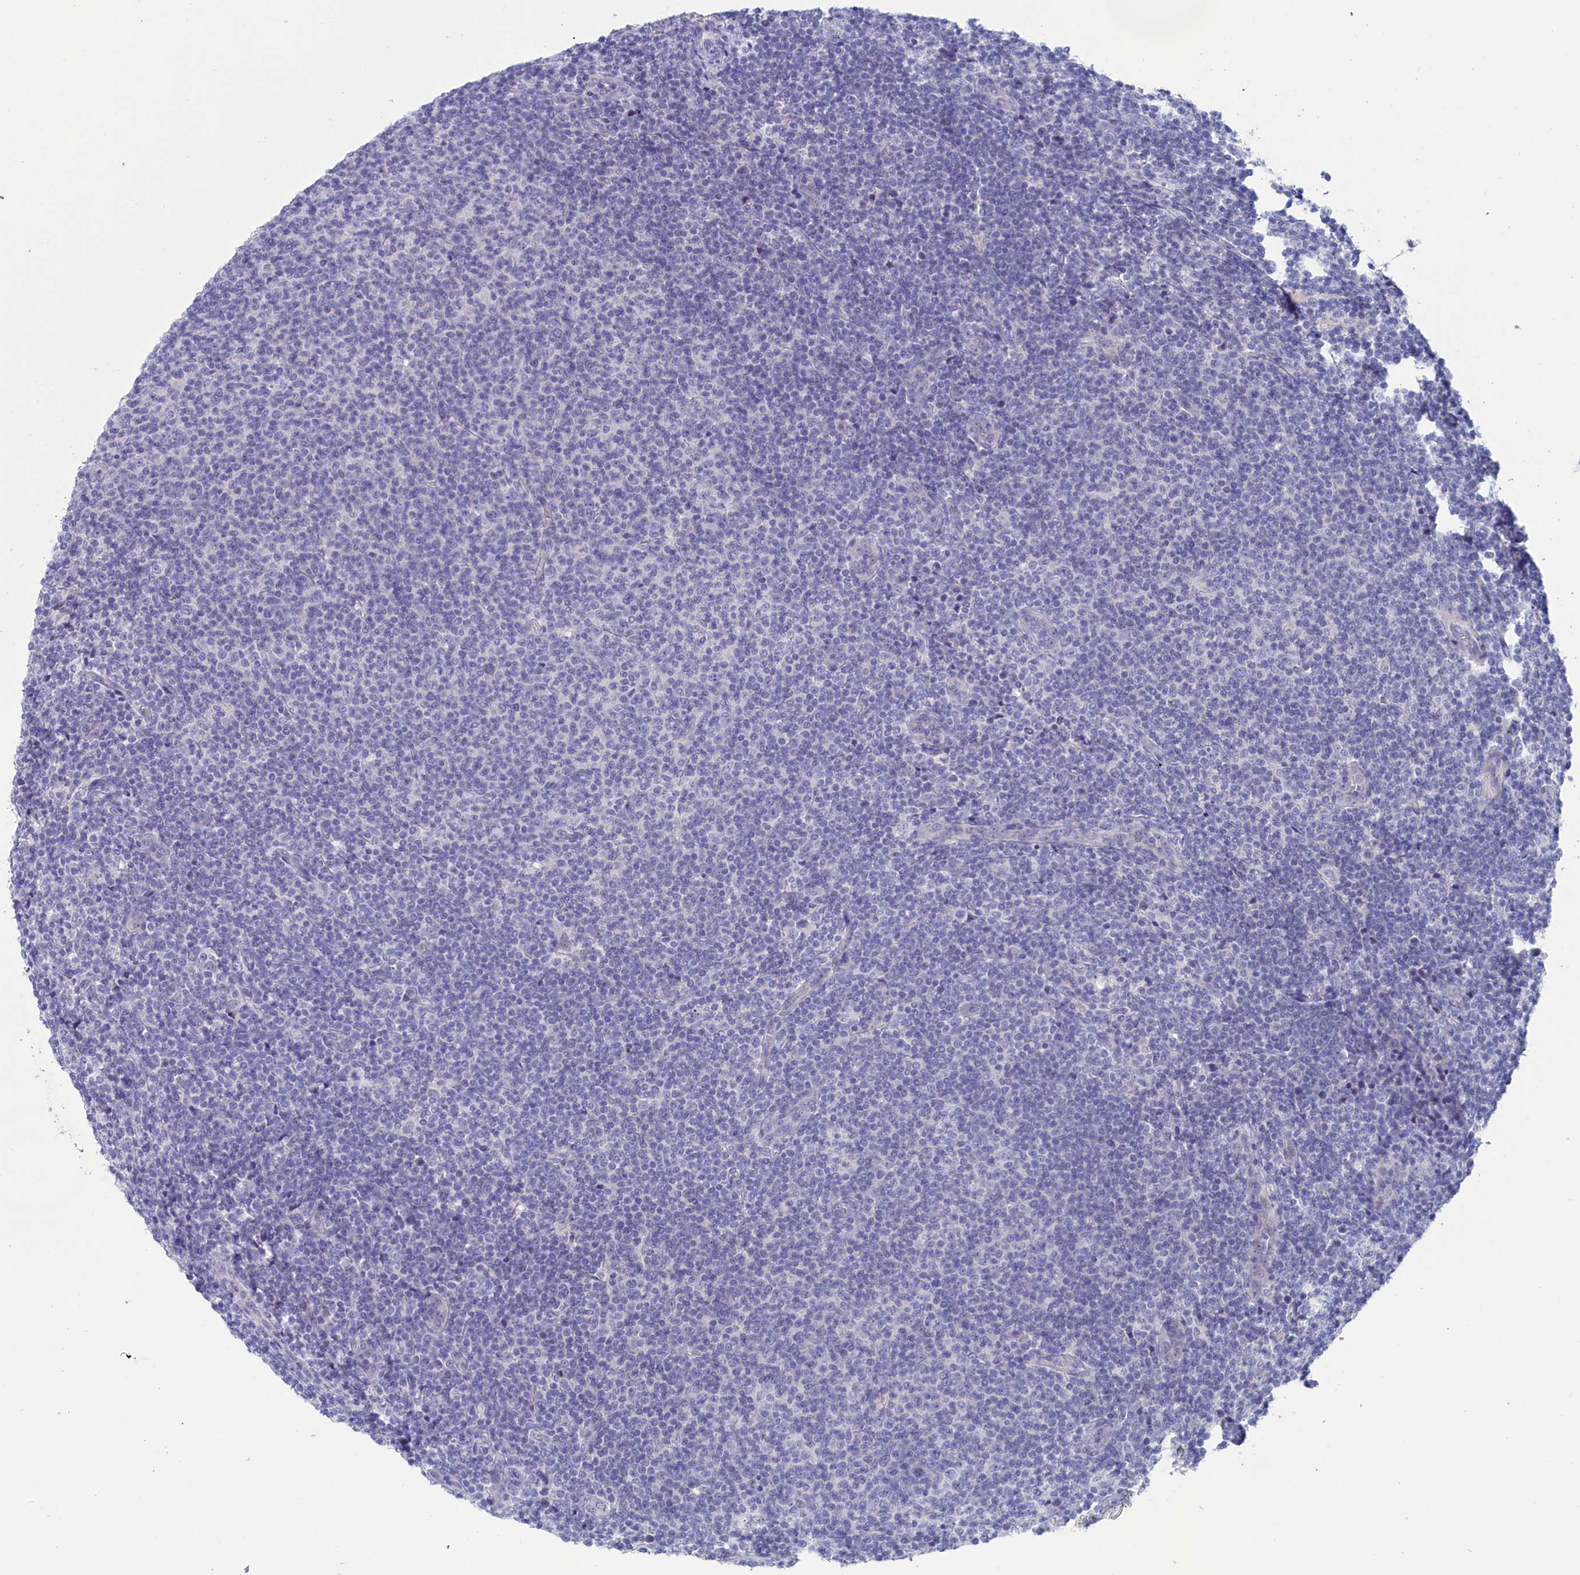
{"staining": {"intensity": "negative", "quantity": "none", "location": "none"}, "tissue": "lymphoma", "cell_type": "Tumor cells", "image_type": "cancer", "snomed": [{"axis": "morphology", "description": "Malignant lymphoma, non-Hodgkin's type, Low grade"}, {"axis": "topography", "description": "Lymph node"}], "caption": "The immunohistochemistry photomicrograph has no significant expression in tumor cells of lymphoma tissue.", "gene": "VPS35L", "patient": {"sex": "male", "age": 66}}